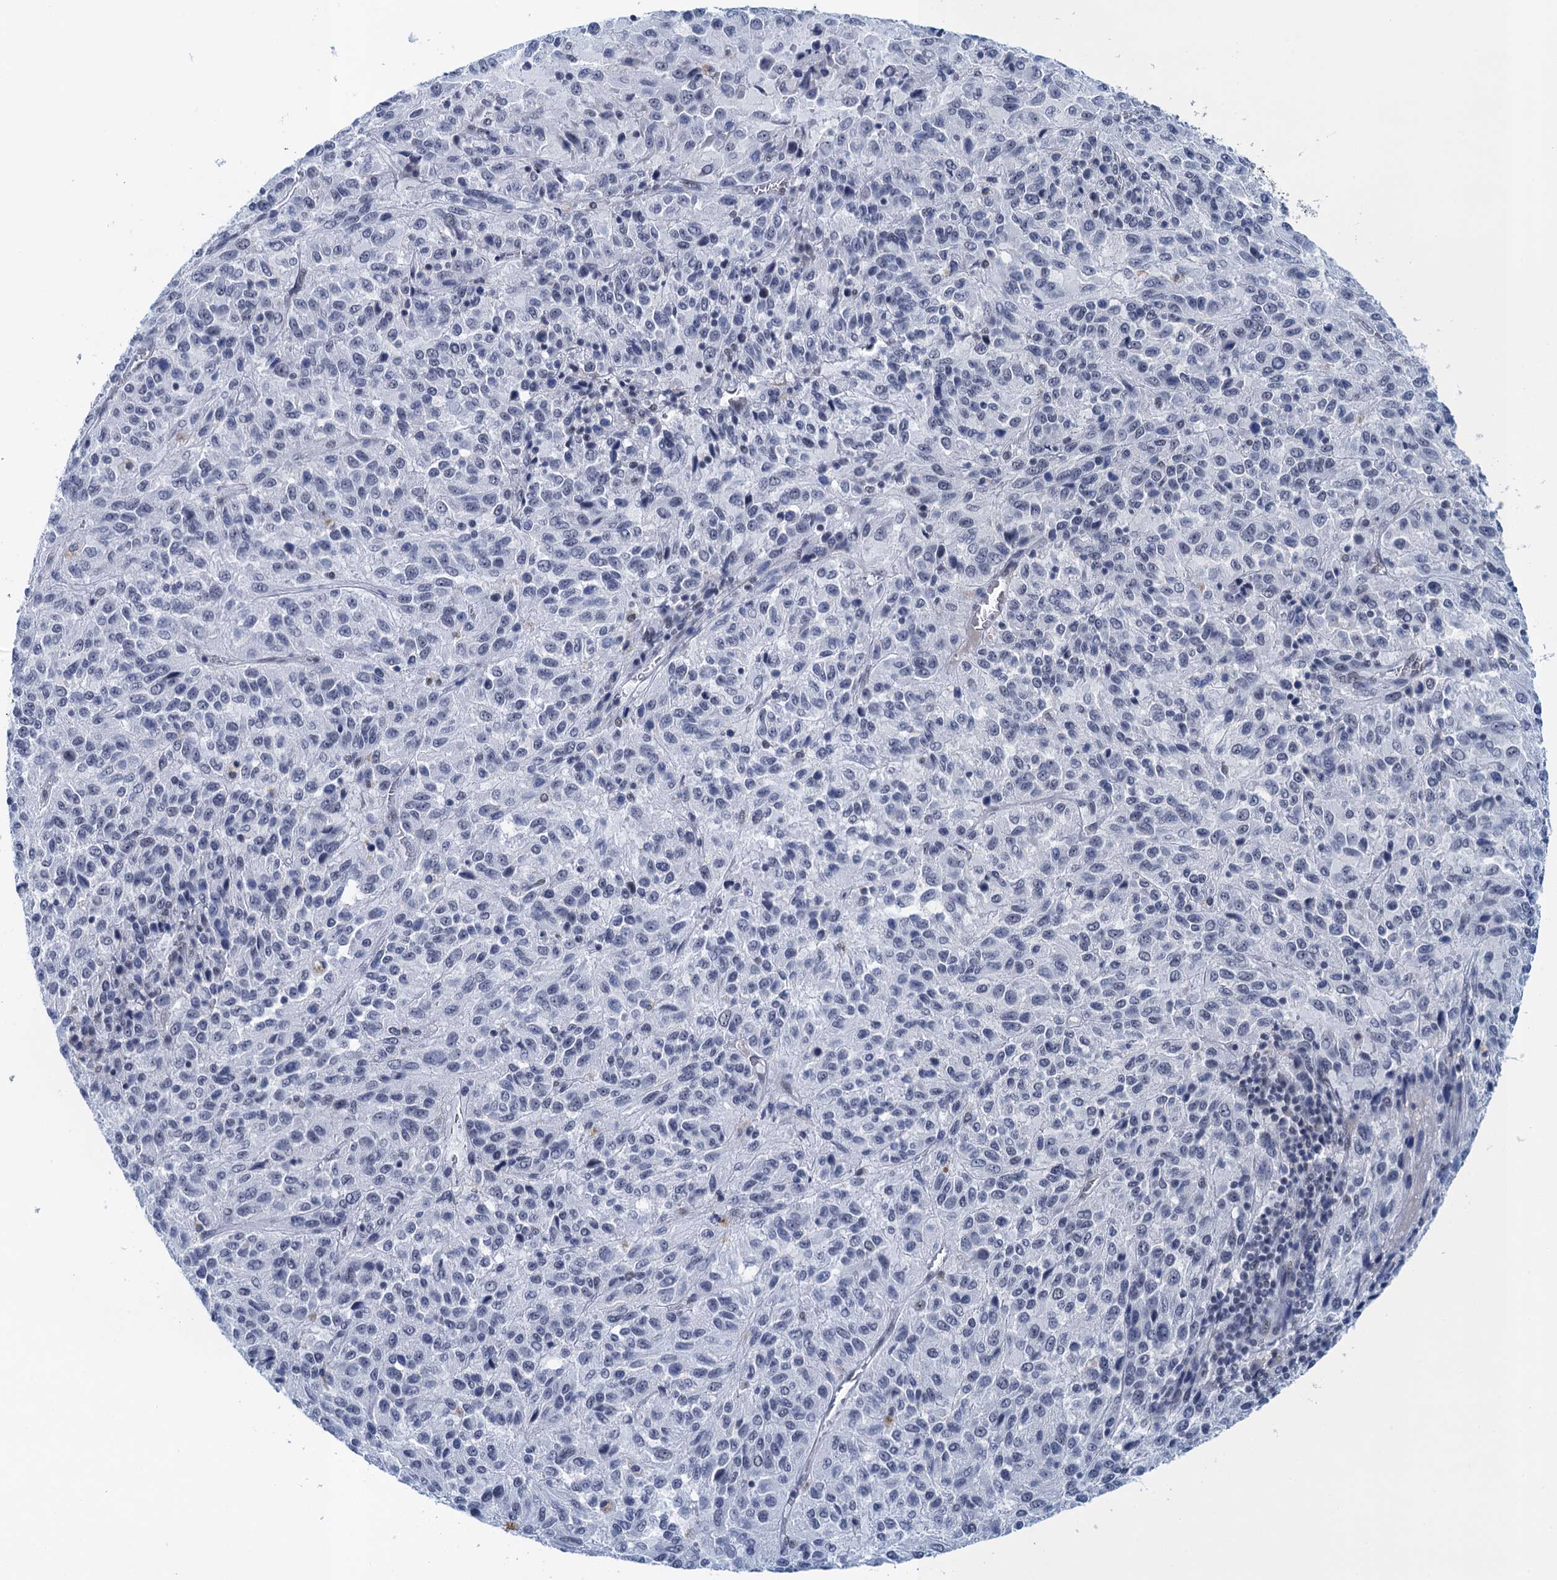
{"staining": {"intensity": "negative", "quantity": "none", "location": "none"}, "tissue": "melanoma", "cell_type": "Tumor cells", "image_type": "cancer", "snomed": [{"axis": "morphology", "description": "Malignant melanoma, Metastatic site"}, {"axis": "topography", "description": "Lung"}], "caption": "Immunohistochemistry (IHC) photomicrograph of neoplastic tissue: human malignant melanoma (metastatic site) stained with DAB (3,3'-diaminobenzidine) displays no significant protein staining in tumor cells.", "gene": "EPS8L1", "patient": {"sex": "male", "age": 64}}